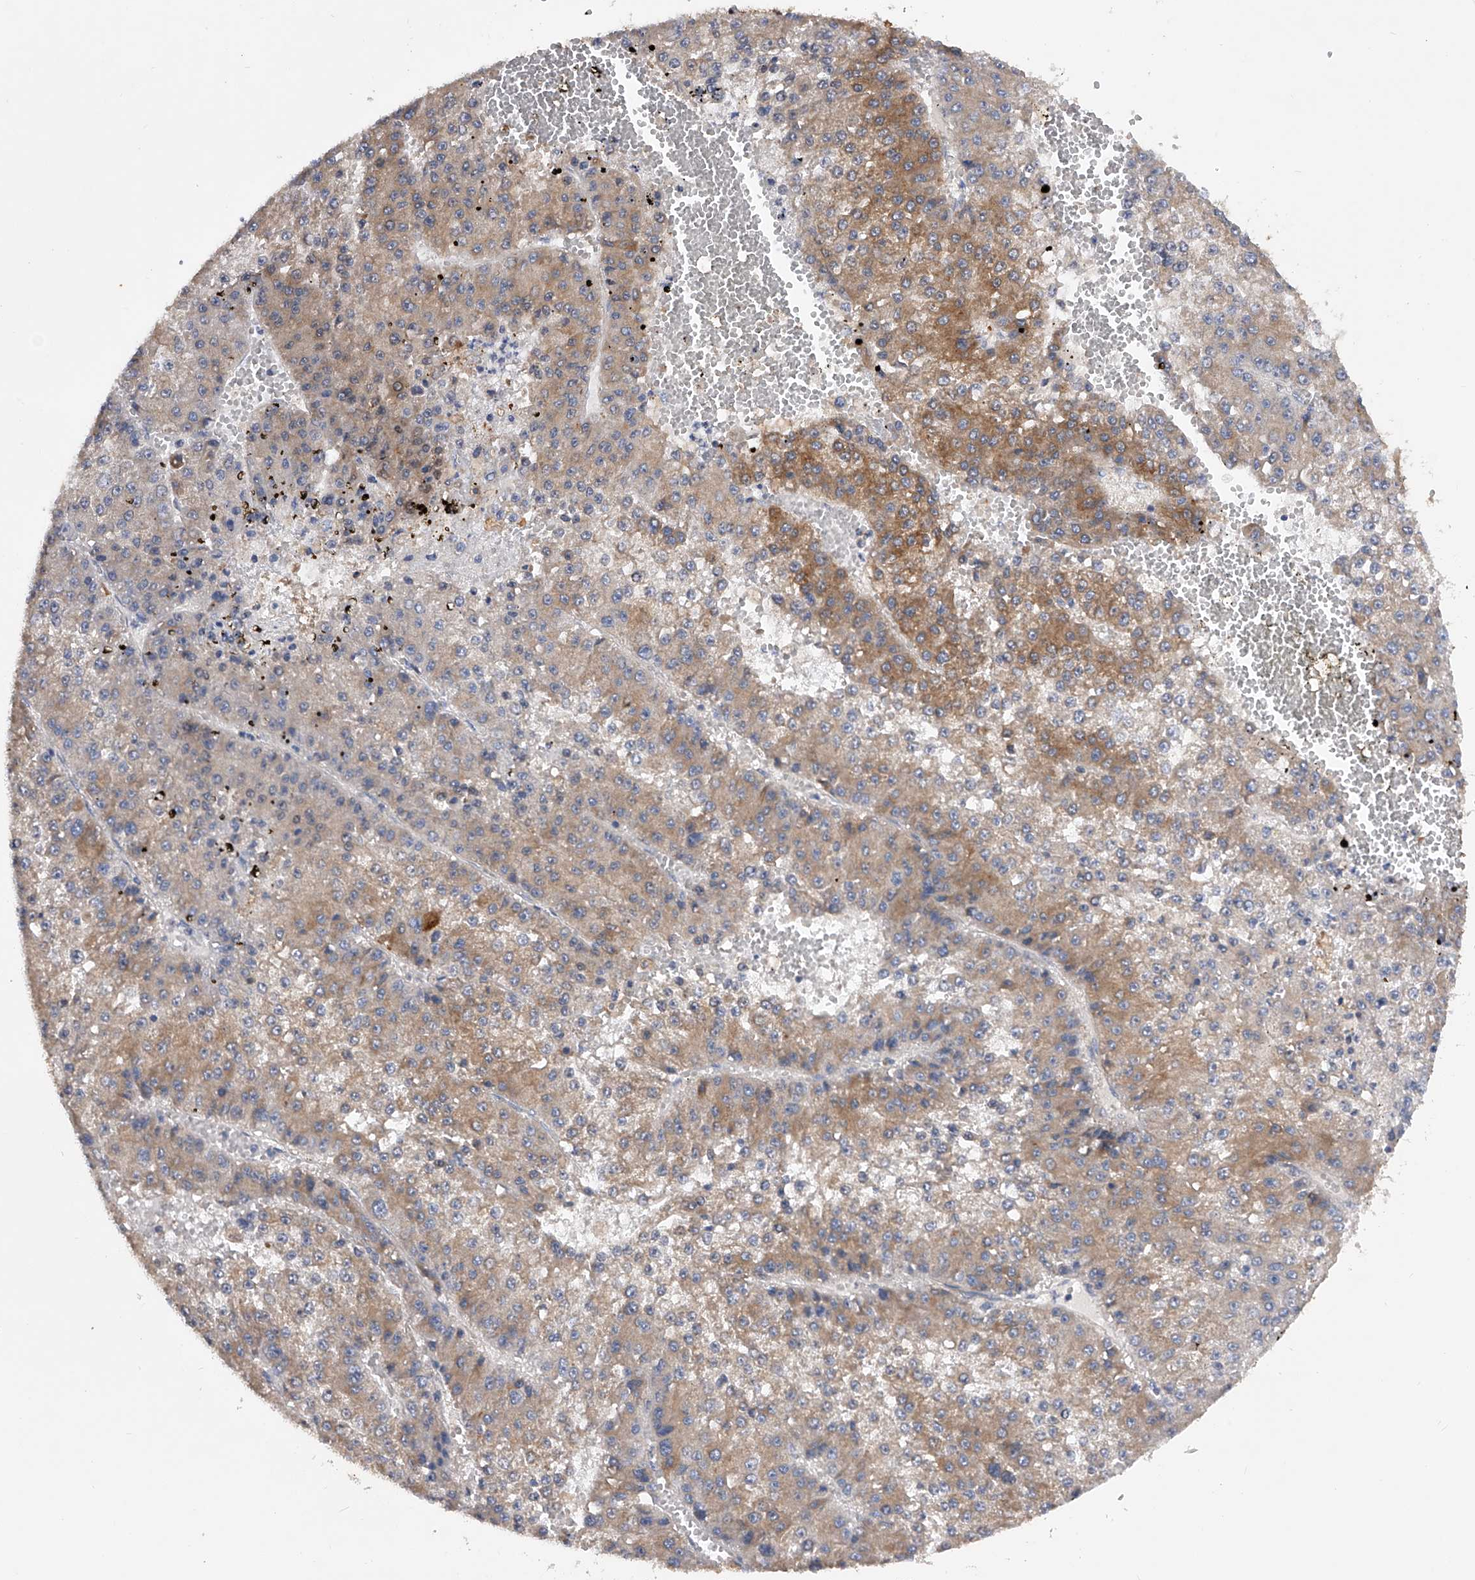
{"staining": {"intensity": "moderate", "quantity": ">75%", "location": "cytoplasmic/membranous"}, "tissue": "liver cancer", "cell_type": "Tumor cells", "image_type": "cancer", "snomed": [{"axis": "morphology", "description": "Carcinoma, Hepatocellular, NOS"}, {"axis": "topography", "description": "Liver"}], "caption": "Tumor cells demonstrate medium levels of moderate cytoplasmic/membranous positivity in approximately >75% of cells in human liver hepatocellular carcinoma.", "gene": "PDSS2", "patient": {"sex": "female", "age": 73}}